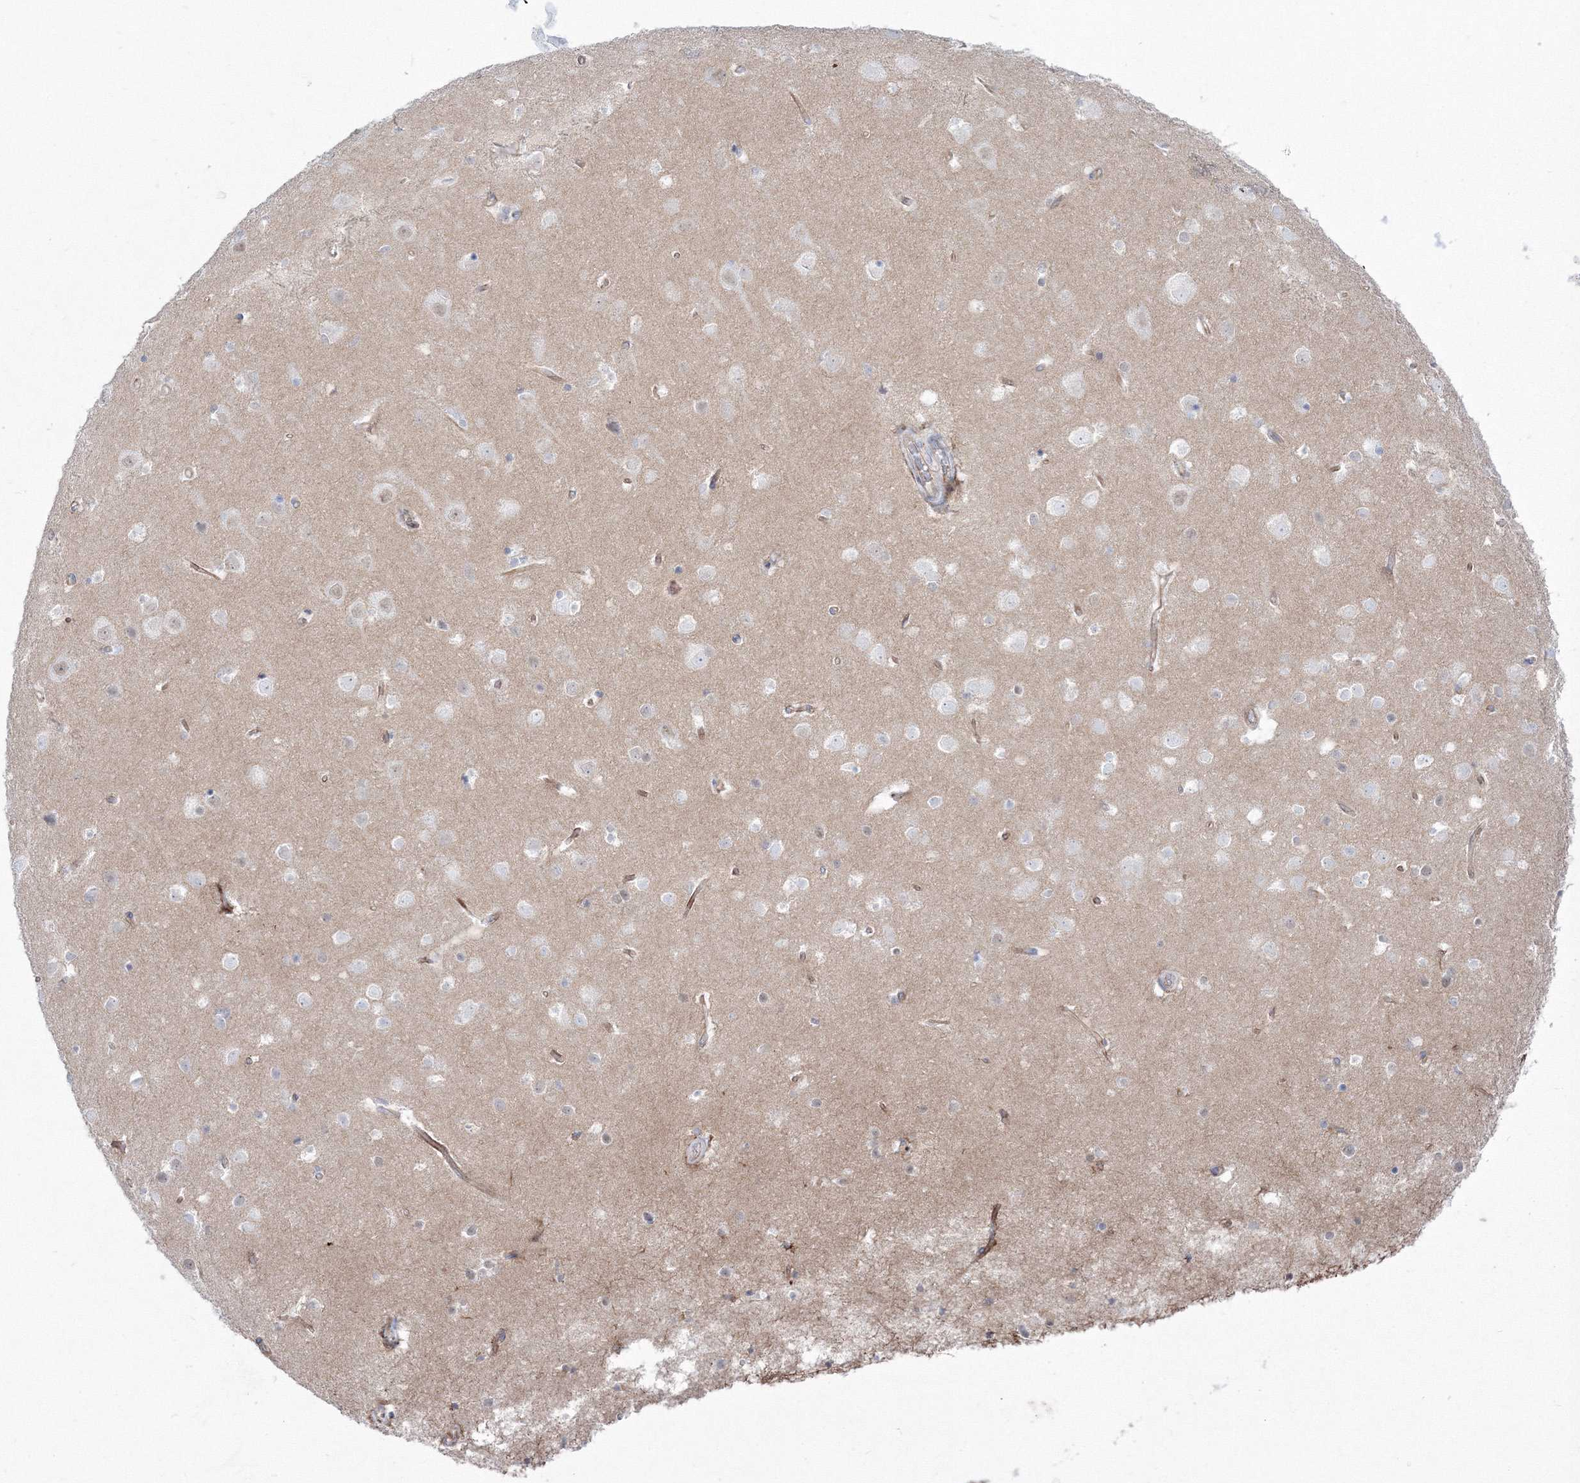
{"staining": {"intensity": "moderate", "quantity": ">75%", "location": "cytoplasmic/membranous"}, "tissue": "cerebral cortex", "cell_type": "Endothelial cells", "image_type": "normal", "snomed": [{"axis": "morphology", "description": "Normal tissue, NOS"}, {"axis": "topography", "description": "Cerebral cortex"}], "caption": "Immunohistochemistry of normal human cerebral cortex reveals medium levels of moderate cytoplasmic/membranous expression in about >75% of endothelial cells. Nuclei are stained in blue.", "gene": "HYAL2", "patient": {"sex": "male", "age": 54}}